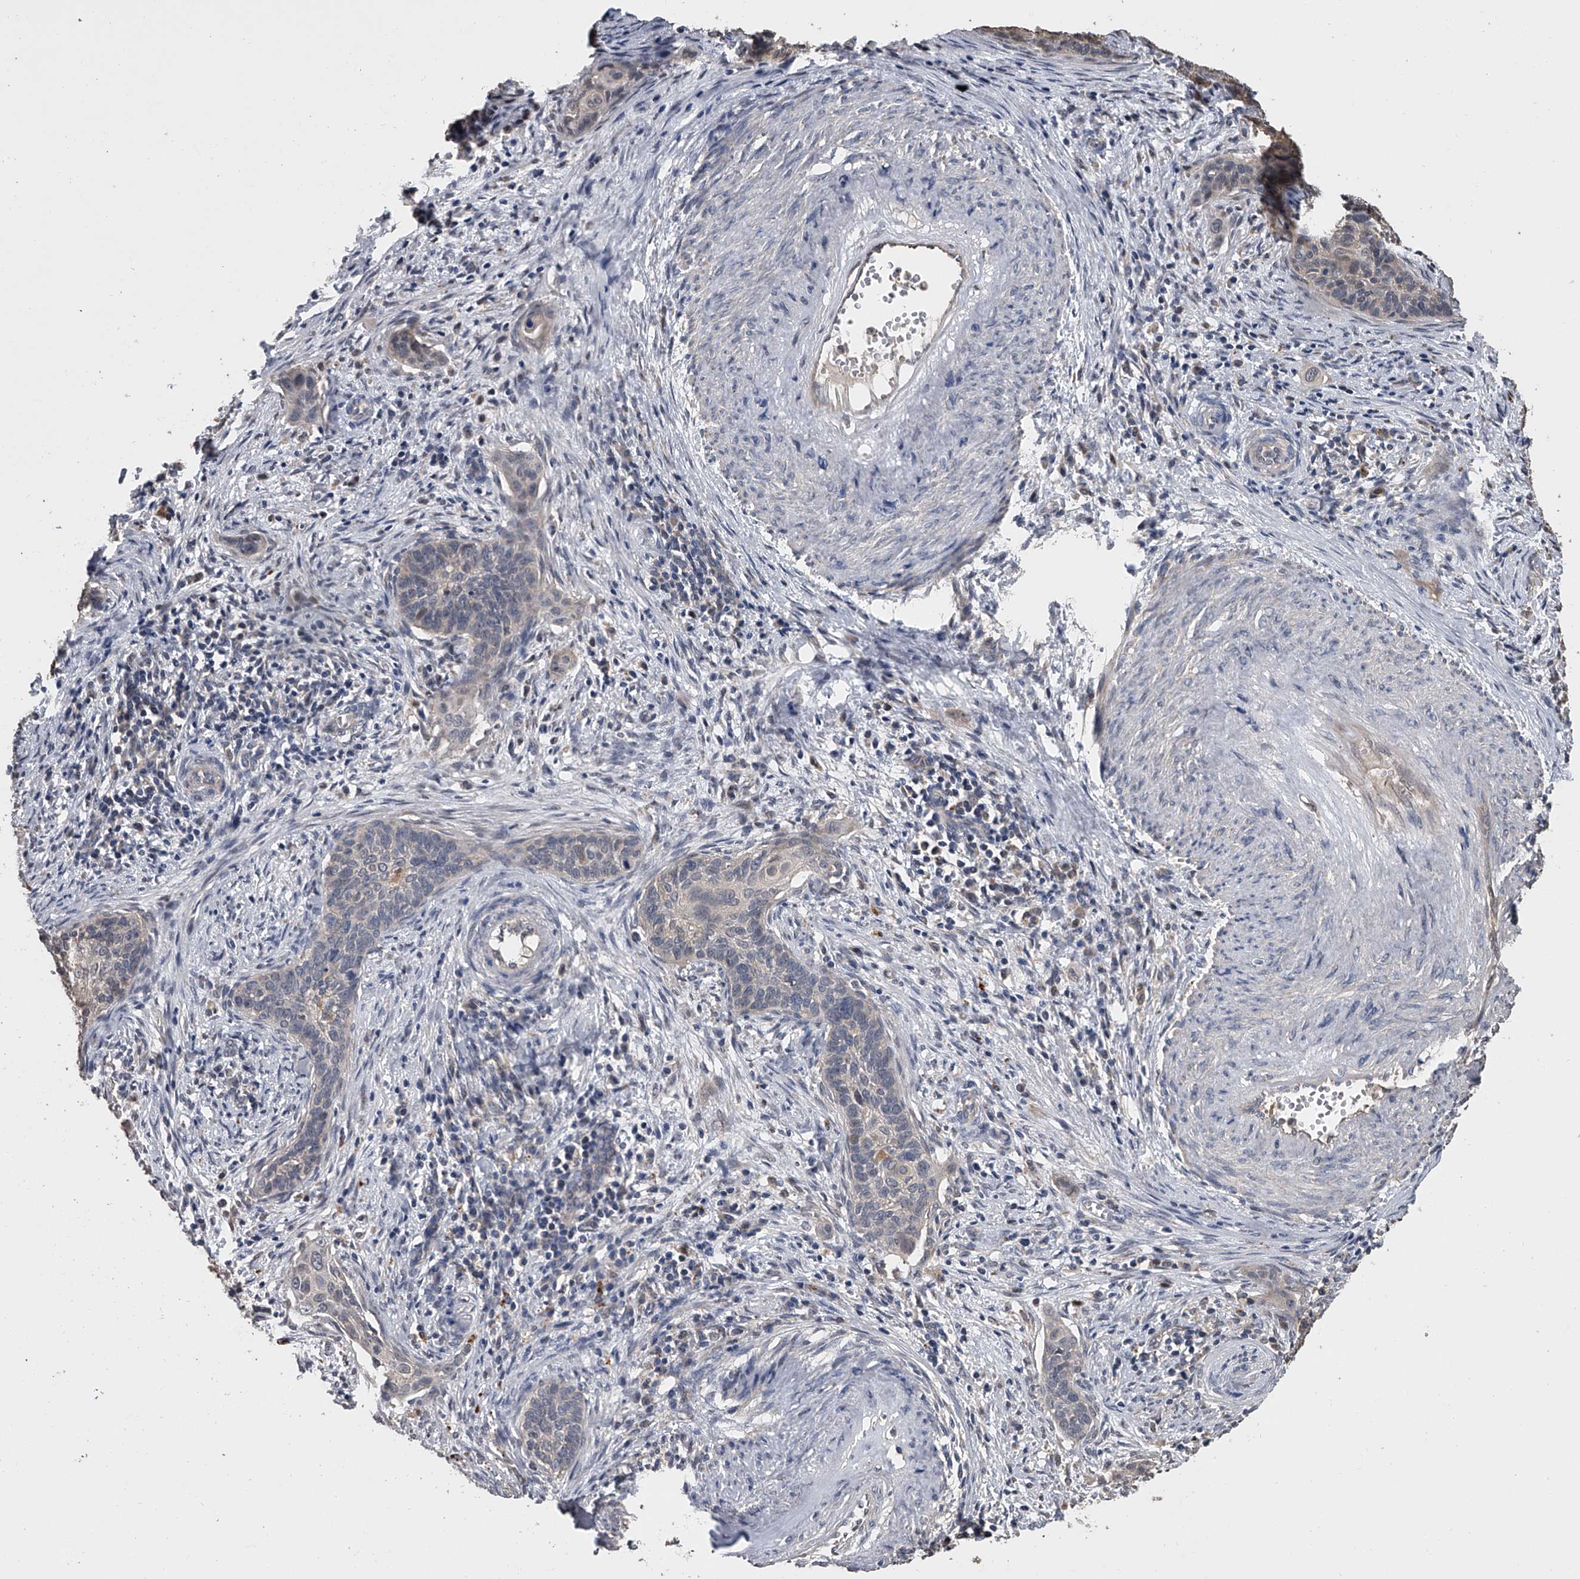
{"staining": {"intensity": "negative", "quantity": "none", "location": "none"}, "tissue": "cervical cancer", "cell_type": "Tumor cells", "image_type": "cancer", "snomed": [{"axis": "morphology", "description": "Squamous cell carcinoma, NOS"}, {"axis": "topography", "description": "Cervix"}], "caption": "A high-resolution histopathology image shows immunohistochemistry (IHC) staining of cervical cancer (squamous cell carcinoma), which shows no significant expression in tumor cells.", "gene": "DOCK9", "patient": {"sex": "female", "age": 33}}